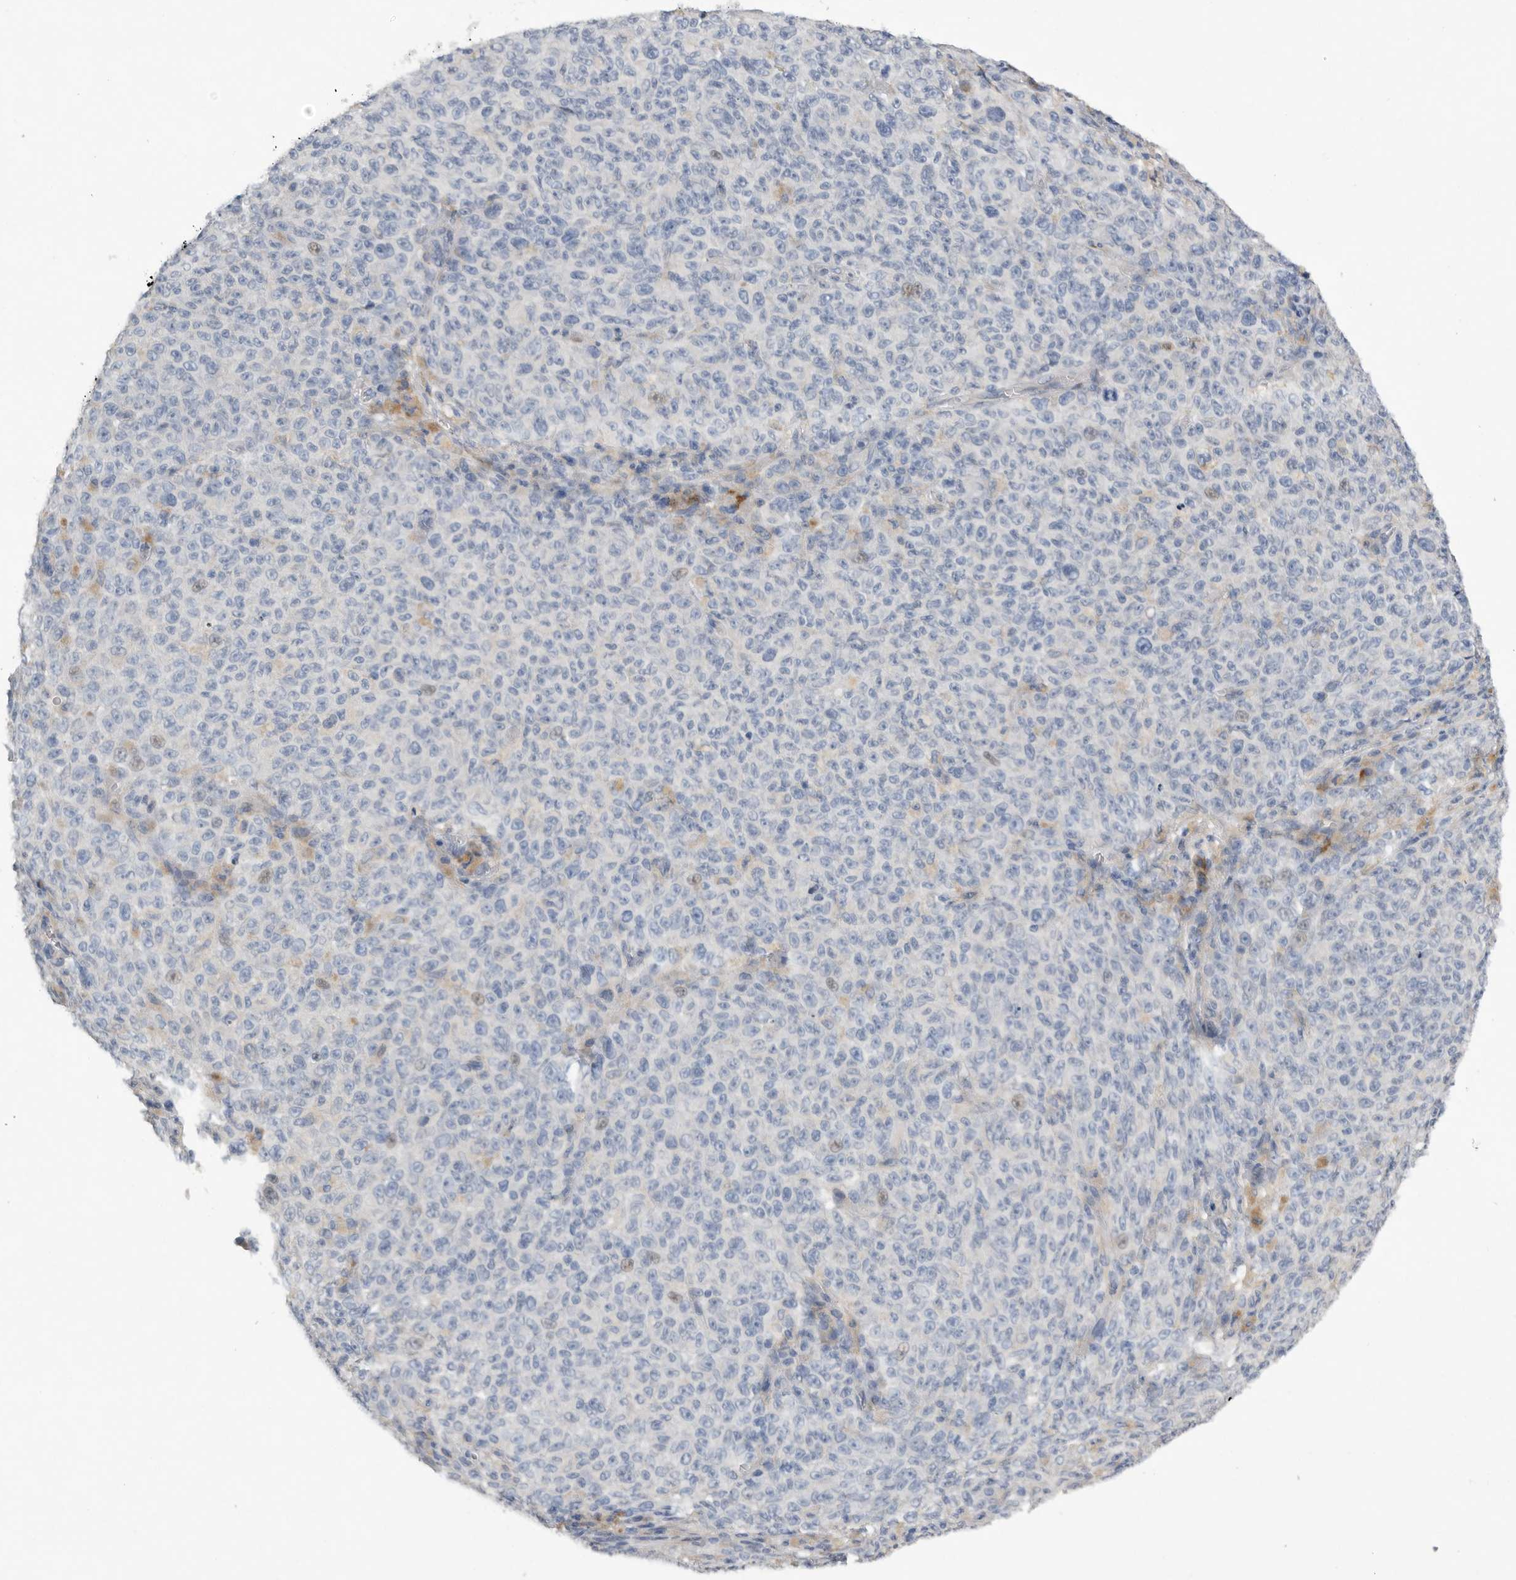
{"staining": {"intensity": "negative", "quantity": "none", "location": "none"}, "tissue": "melanoma", "cell_type": "Tumor cells", "image_type": "cancer", "snomed": [{"axis": "morphology", "description": "Malignant melanoma, NOS"}, {"axis": "topography", "description": "Skin"}], "caption": "This is an IHC histopathology image of human malignant melanoma. There is no staining in tumor cells.", "gene": "EDEM3", "patient": {"sex": "female", "age": 82}}